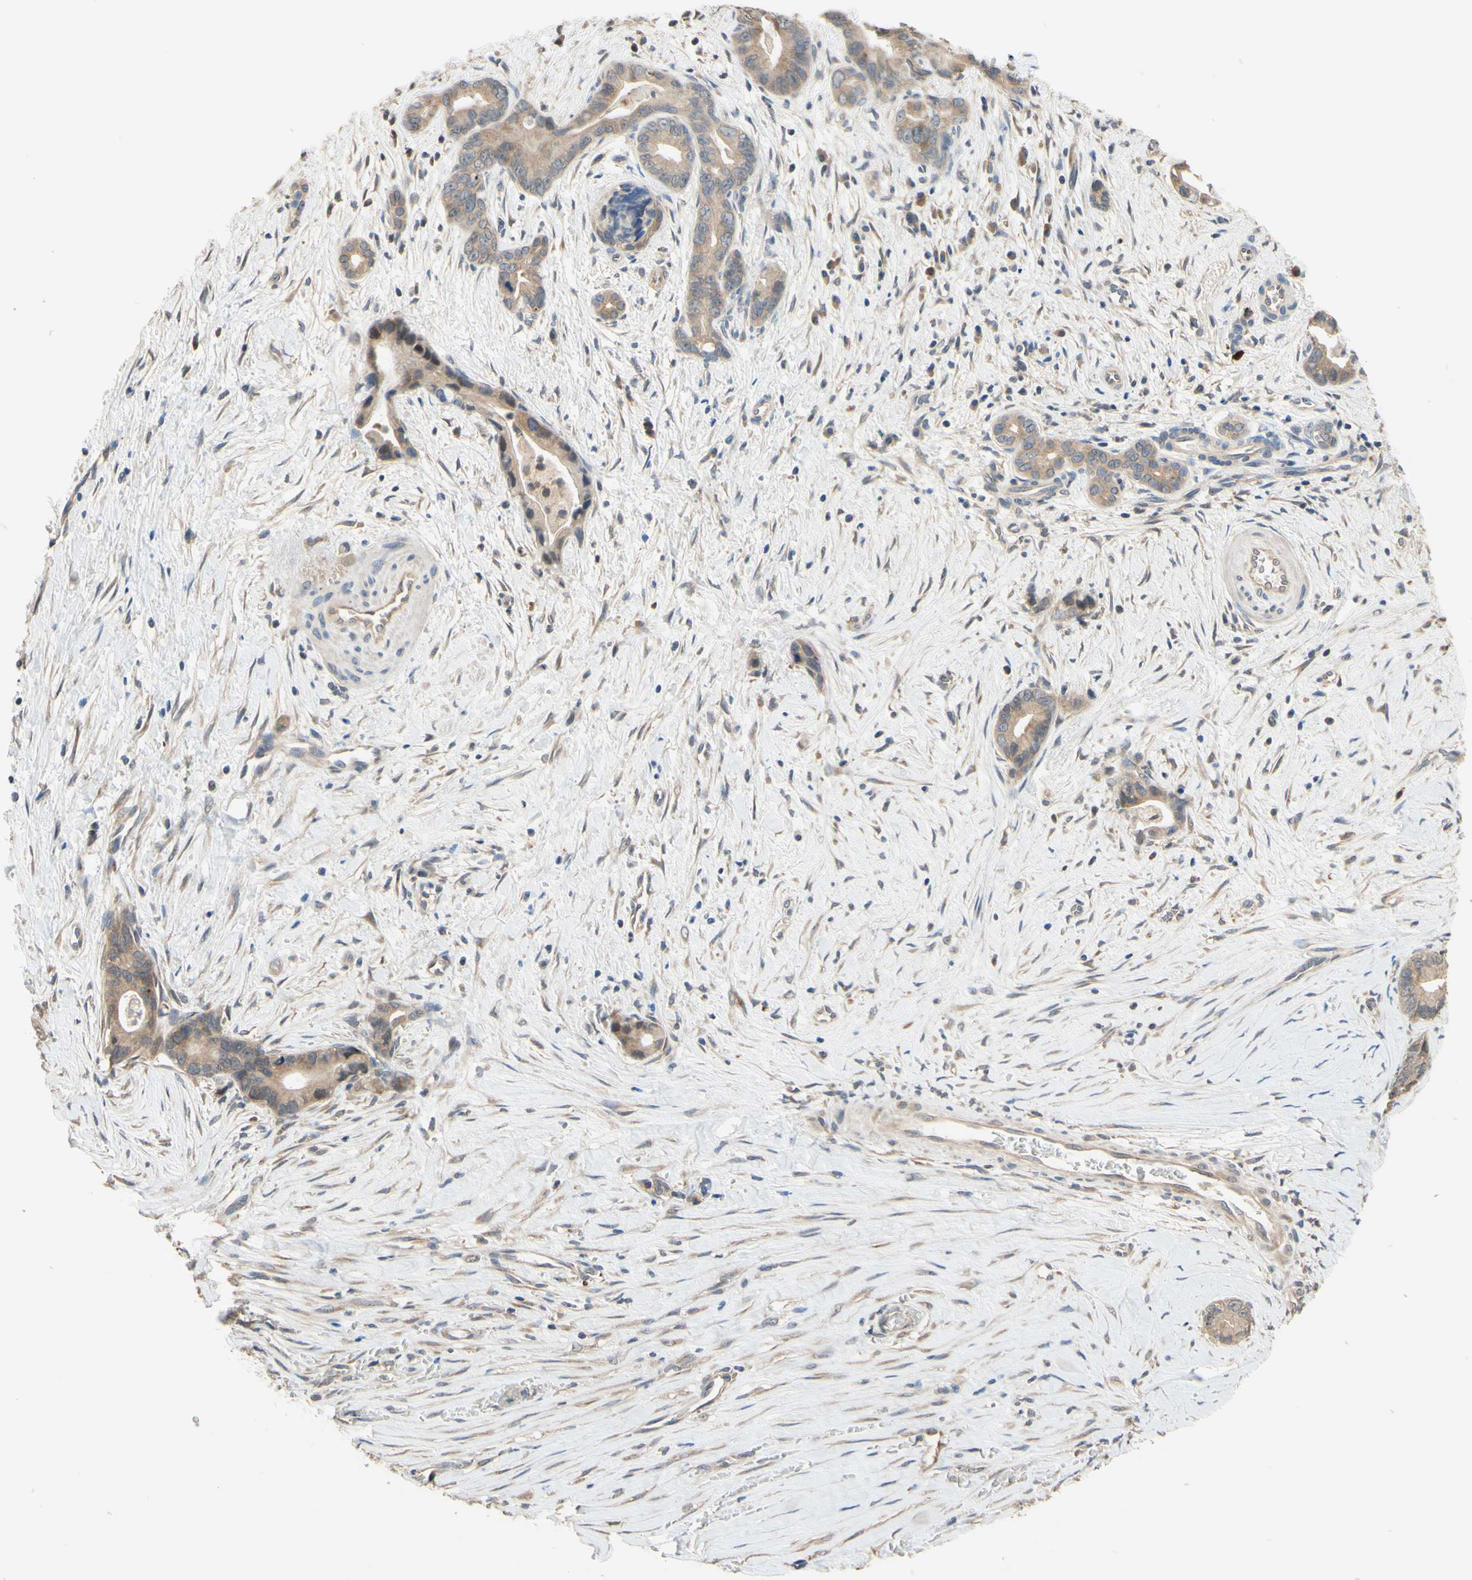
{"staining": {"intensity": "weak", "quantity": ">75%", "location": "cytoplasmic/membranous"}, "tissue": "liver cancer", "cell_type": "Tumor cells", "image_type": "cancer", "snomed": [{"axis": "morphology", "description": "Cholangiocarcinoma"}, {"axis": "topography", "description": "Liver"}], "caption": "Tumor cells display low levels of weak cytoplasmic/membranous positivity in about >75% of cells in liver cancer (cholangiocarcinoma). (DAB (3,3'-diaminobenzidine) IHC, brown staining for protein, blue staining for nuclei).", "gene": "SMIM19", "patient": {"sex": "female", "age": 55}}